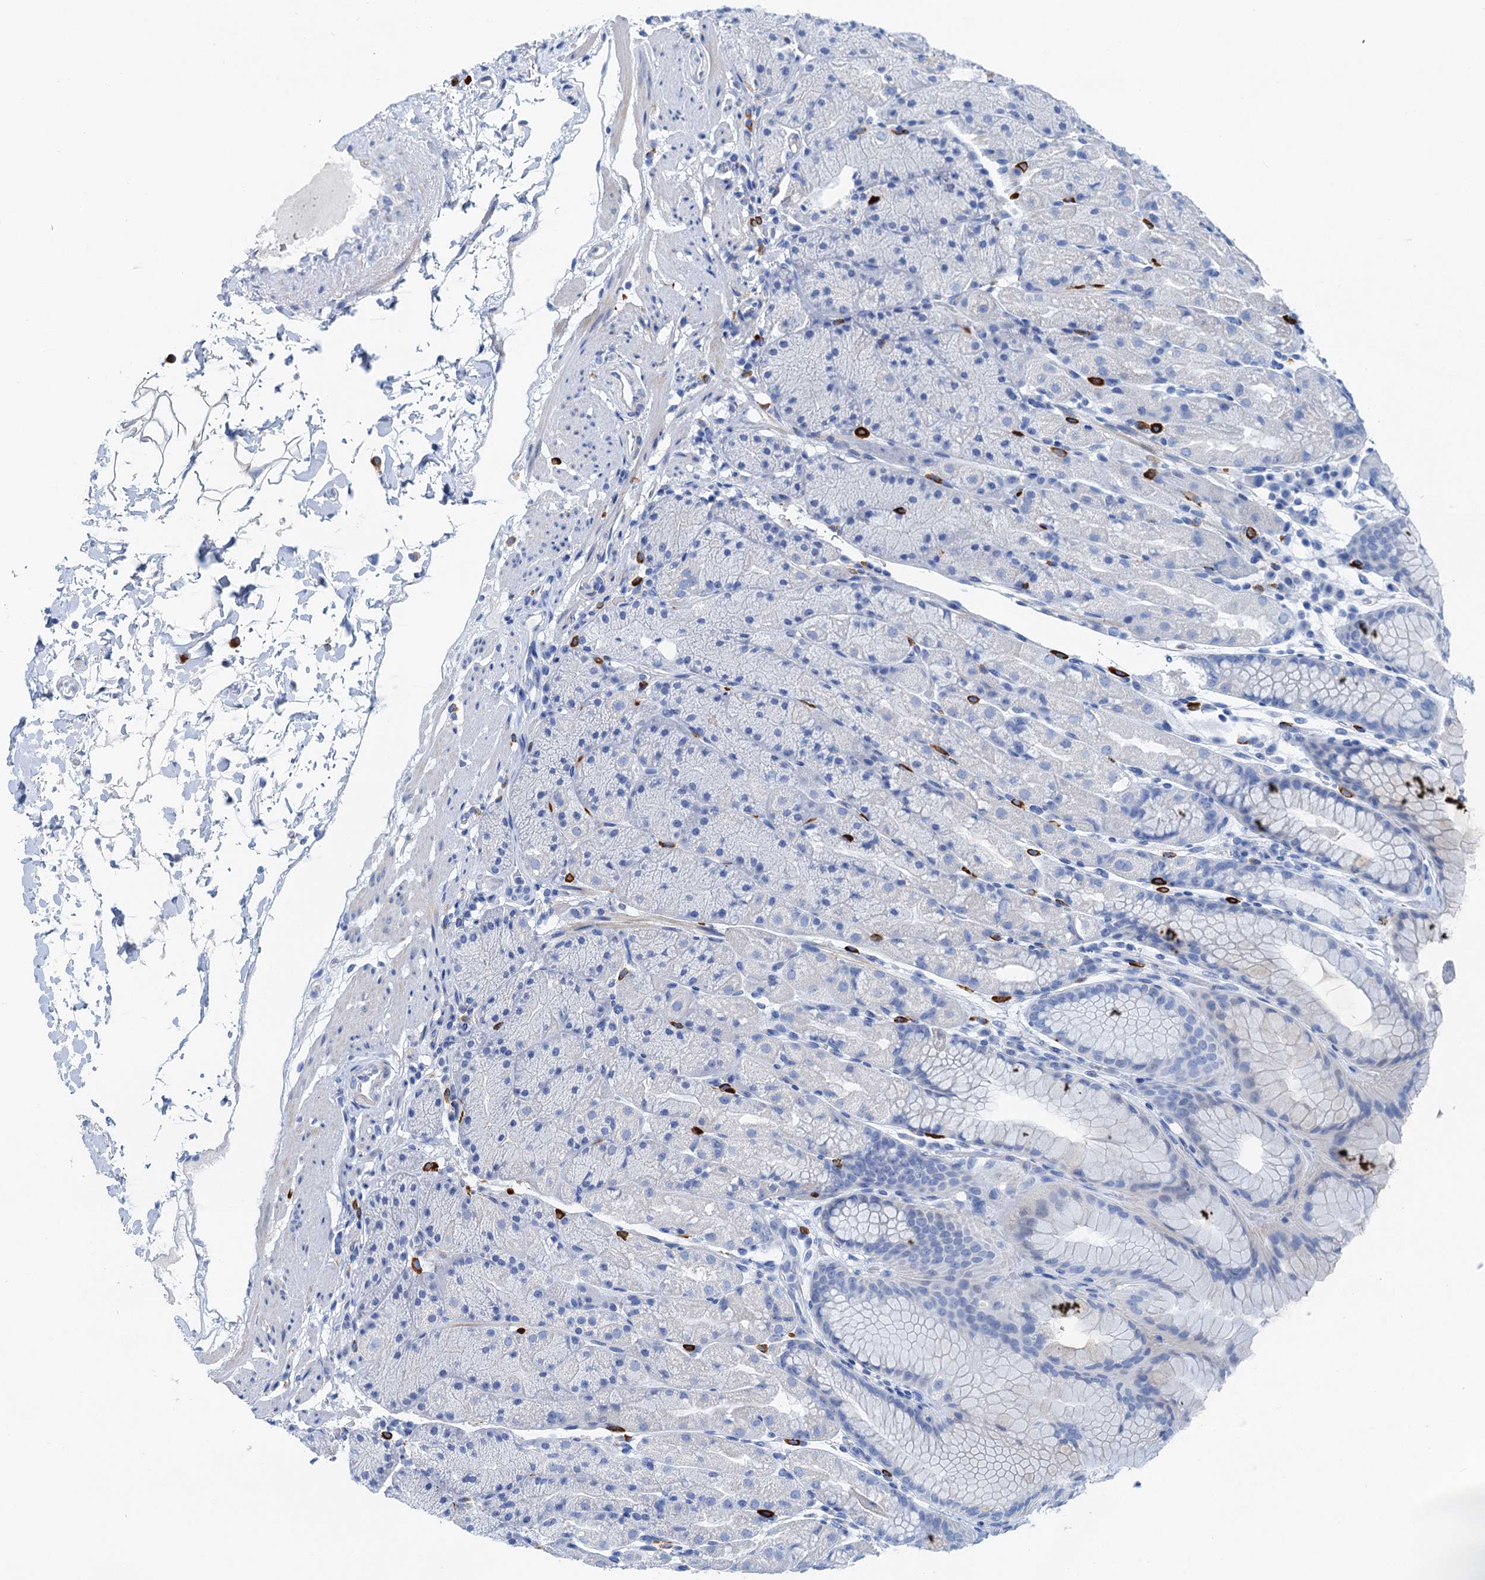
{"staining": {"intensity": "negative", "quantity": "none", "location": "none"}, "tissue": "stomach", "cell_type": "Glandular cells", "image_type": "normal", "snomed": [{"axis": "morphology", "description": "Normal tissue, NOS"}, {"axis": "topography", "description": "Stomach, upper"}, {"axis": "topography", "description": "Stomach, lower"}], "caption": "Immunohistochemical staining of benign human stomach demonstrates no significant positivity in glandular cells. The staining is performed using DAB (3,3'-diaminobenzidine) brown chromogen with nuclei counter-stained in using hematoxylin.", "gene": "NLRP10", "patient": {"sex": "male", "age": 67}}